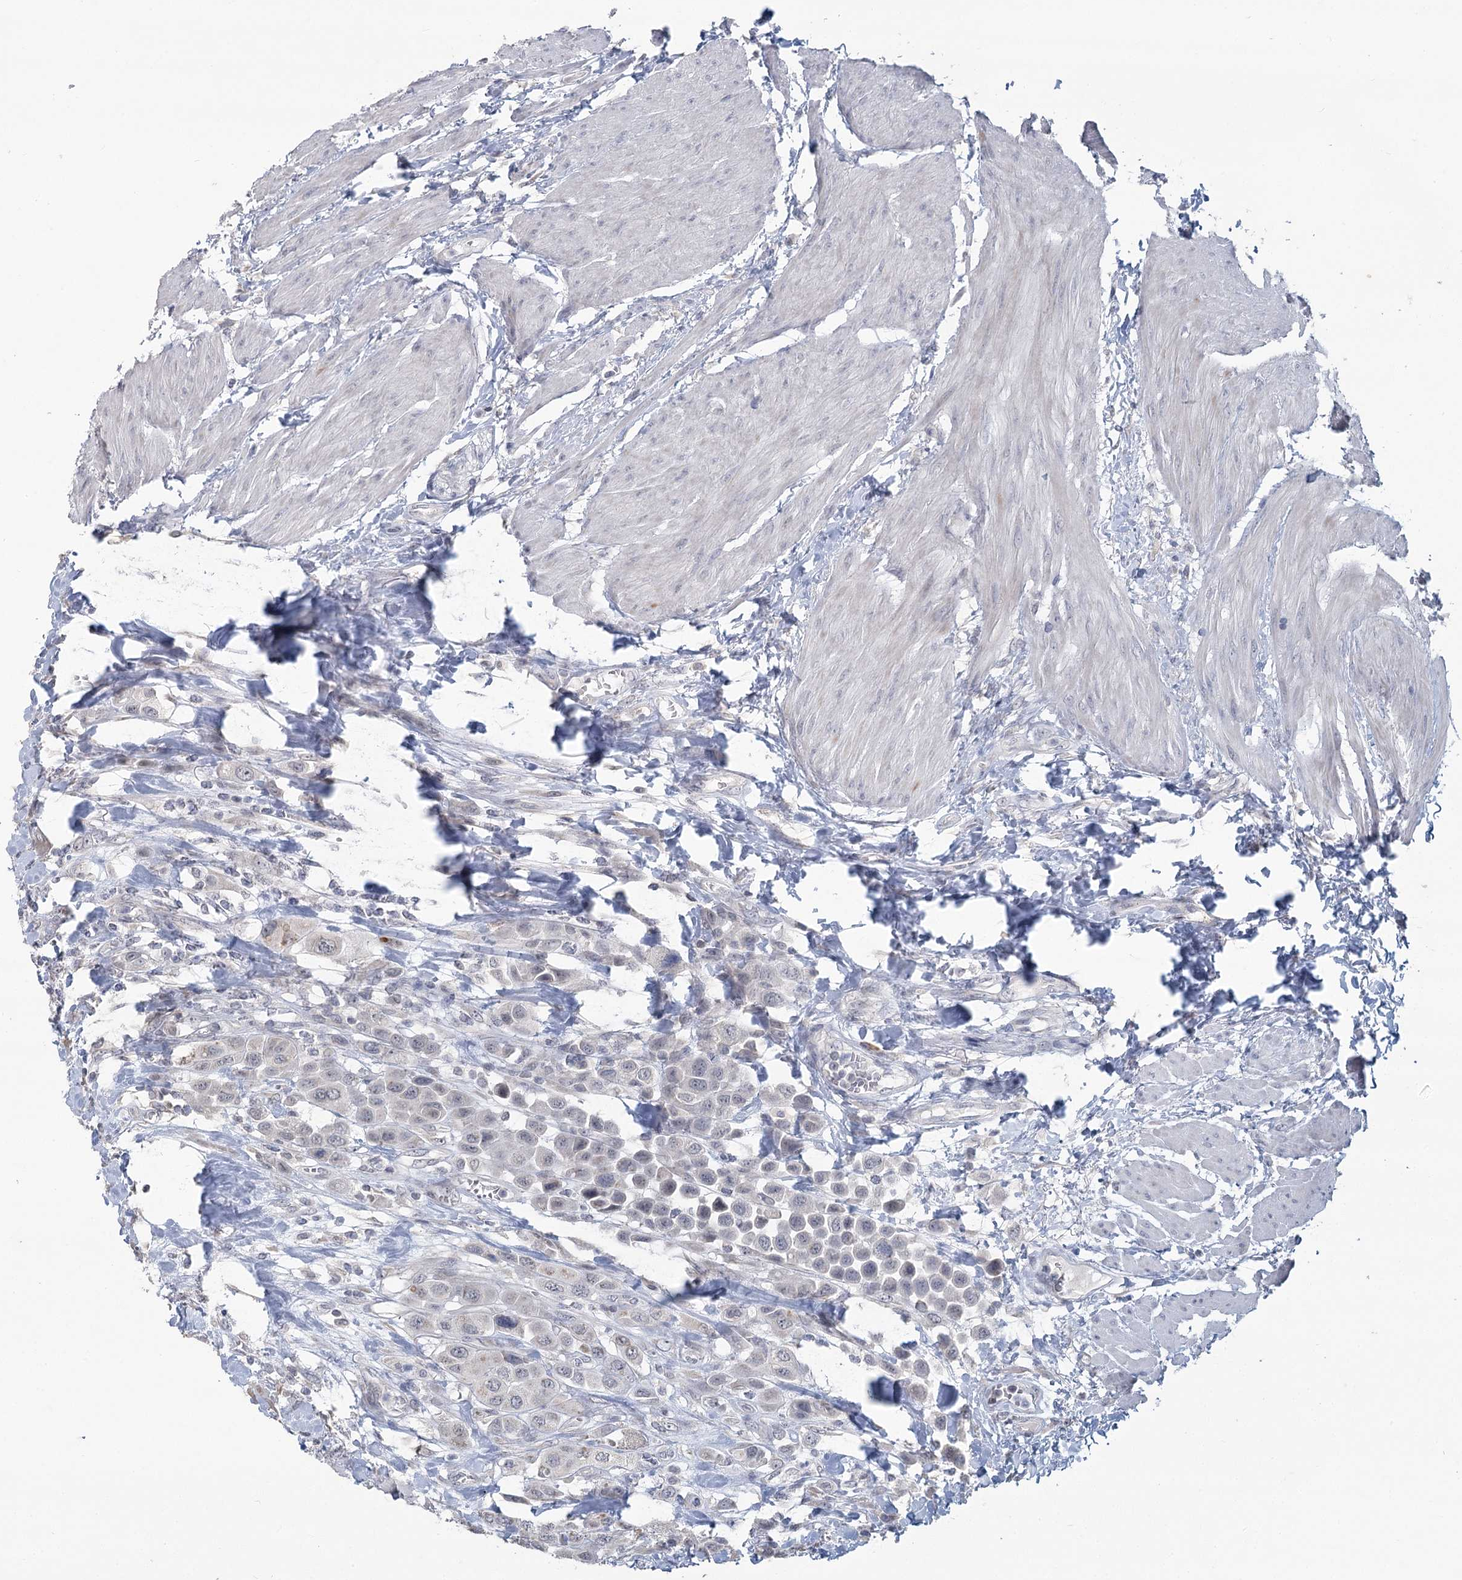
{"staining": {"intensity": "negative", "quantity": "none", "location": "none"}, "tissue": "urothelial cancer", "cell_type": "Tumor cells", "image_type": "cancer", "snomed": [{"axis": "morphology", "description": "Urothelial carcinoma, High grade"}, {"axis": "topography", "description": "Urinary bladder"}], "caption": "This photomicrograph is of urothelial cancer stained with immunohistochemistry to label a protein in brown with the nuclei are counter-stained blue. There is no staining in tumor cells. The staining is performed using DAB (3,3'-diaminobenzidine) brown chromogen with nuclei counter-stained in using hematoxylin.", "gene": "SLC9A3", "patient": {"sex": "male", "age": 50}}